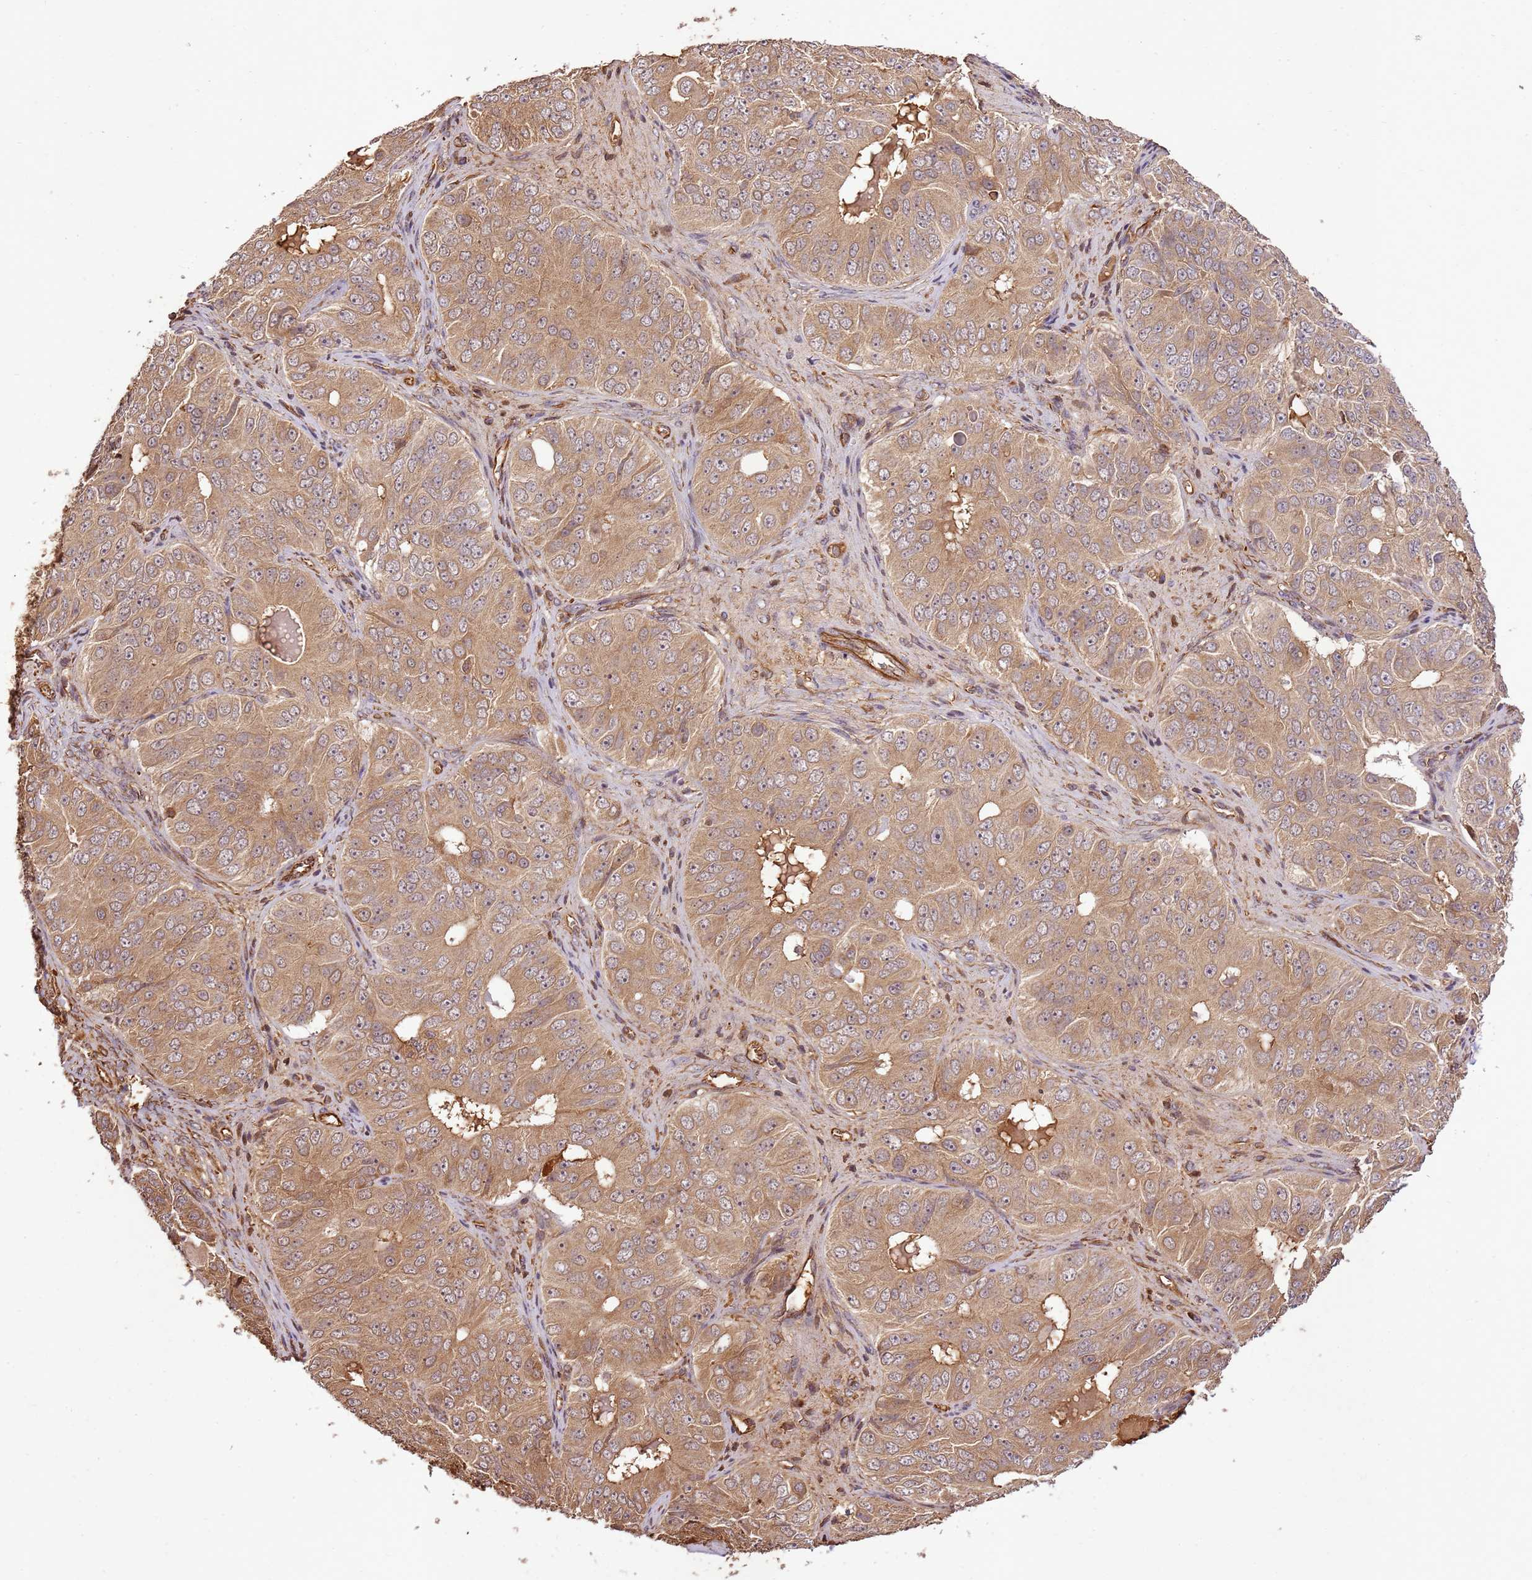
{"staining": {"intensity": "moderate", "quantity": ">75%", "location": "cytoplasmic/membranous"}, "tissue": "ovarian cancer", "cell_type": "Tumor cells", "image_type": "cancer", "snomed": [{"axis": "morphology", "description": "Carcinoma, endometroid"}, {"axis": "topography", "description": "Ovary"}], "caption": "Ovarian endometroid carcinoma stained with a brown dye demonstrates moderate cytoplasmic/membranous positive positivity in approximately >75% of tumor cells.", "gene": "KATNAL2", "patient": {"sex": "female", "age": 51}}